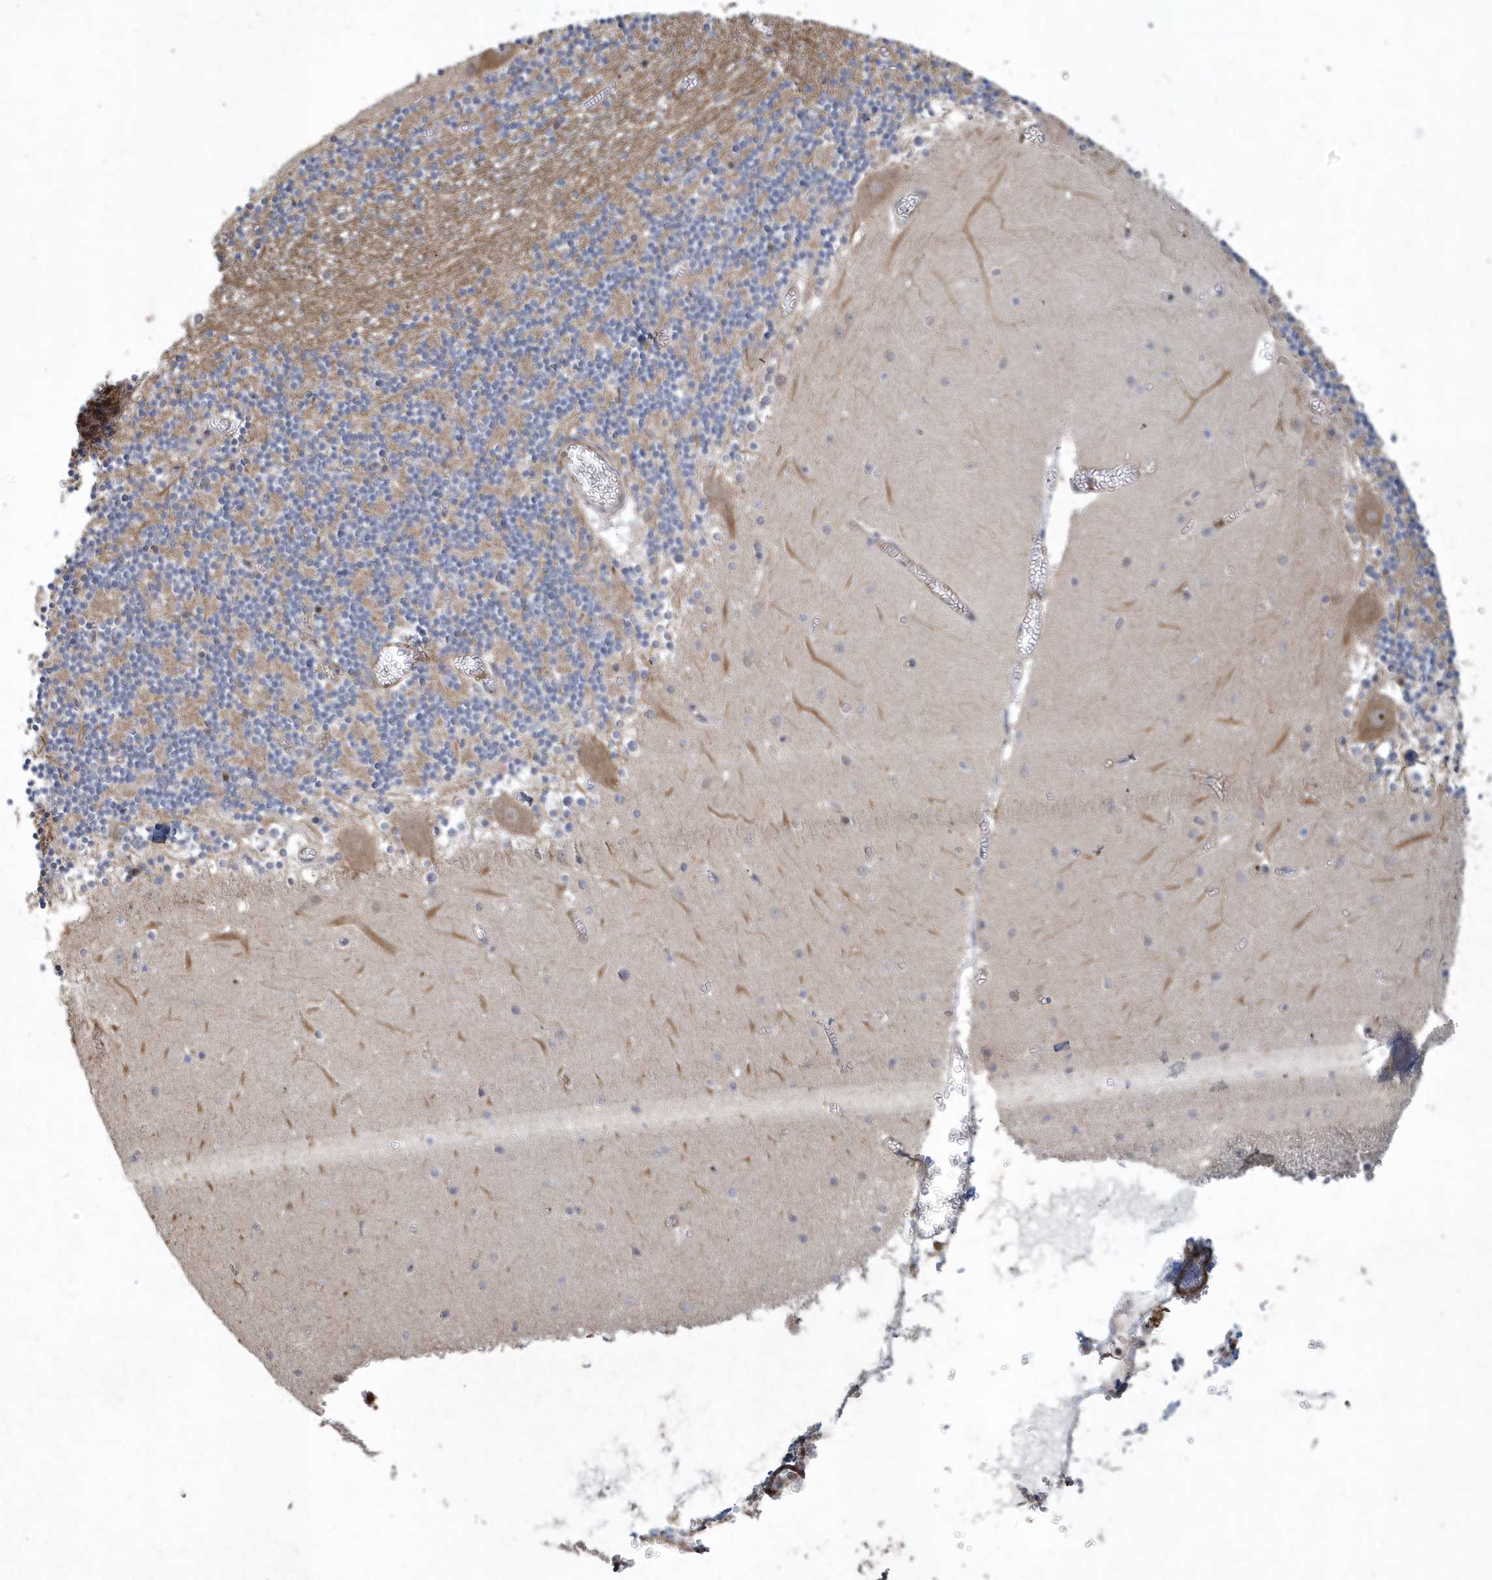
{"staining": {"intensity": "moderate", "quantity": ">75%", "location": "cytoplasmic/membranous"}, "tissue": "cerebellum", "cell_type": "Cells in granular layer", "image_type": "normal", "snomed": [{"axis": "morphology", "description": "Normal tissue, NOS"}, {"axis": "topography", "description": "Cerebellum"}], "caption": "Brown immunohistochemical staining in unremarkable cerebellum shows moderate cytoplasmic/membranous expression in about >75% of cells in granular layer.", "gene": "N4BP2", "patient": {"sex": "female", "age": 28}}